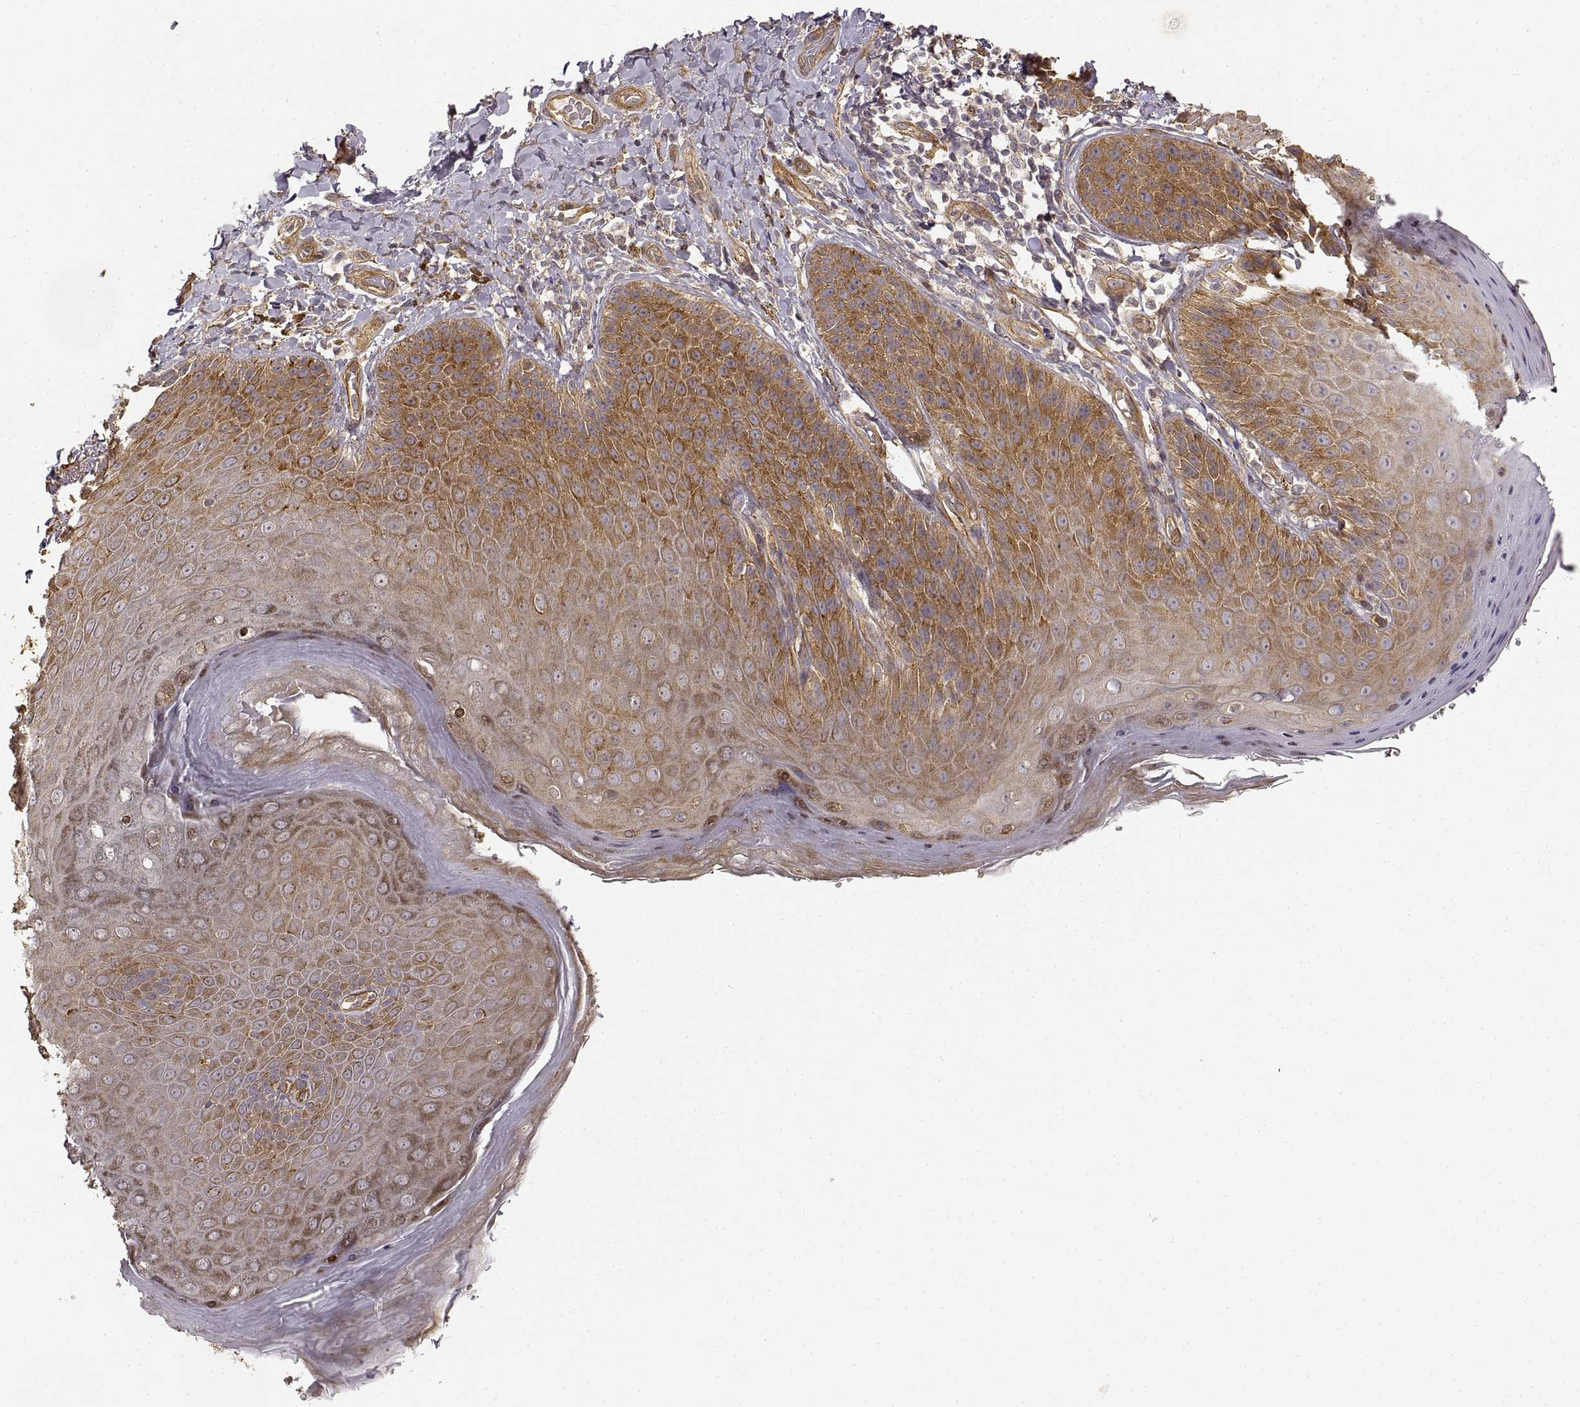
{"staining": {"intensity": "moderate", "quantity": ">75%", "location": "cytoplasmic/membranous"}, "tissue": "skin", "cell_type": "Epidermal cells", "image_type": "normal", "snomed": [{"axis": "morphology", "description": "Normal tissue, NOS"}, {"axis": "topography", "description": "Anal"}], "caption": "Protein expression analysis of unremarkable human skin reveals moderate cytoplasmic/membranous staining in about >75% of epidermal cells.", "gene": "LAMA4", "patient": {"sex": "male", "age": 53}}